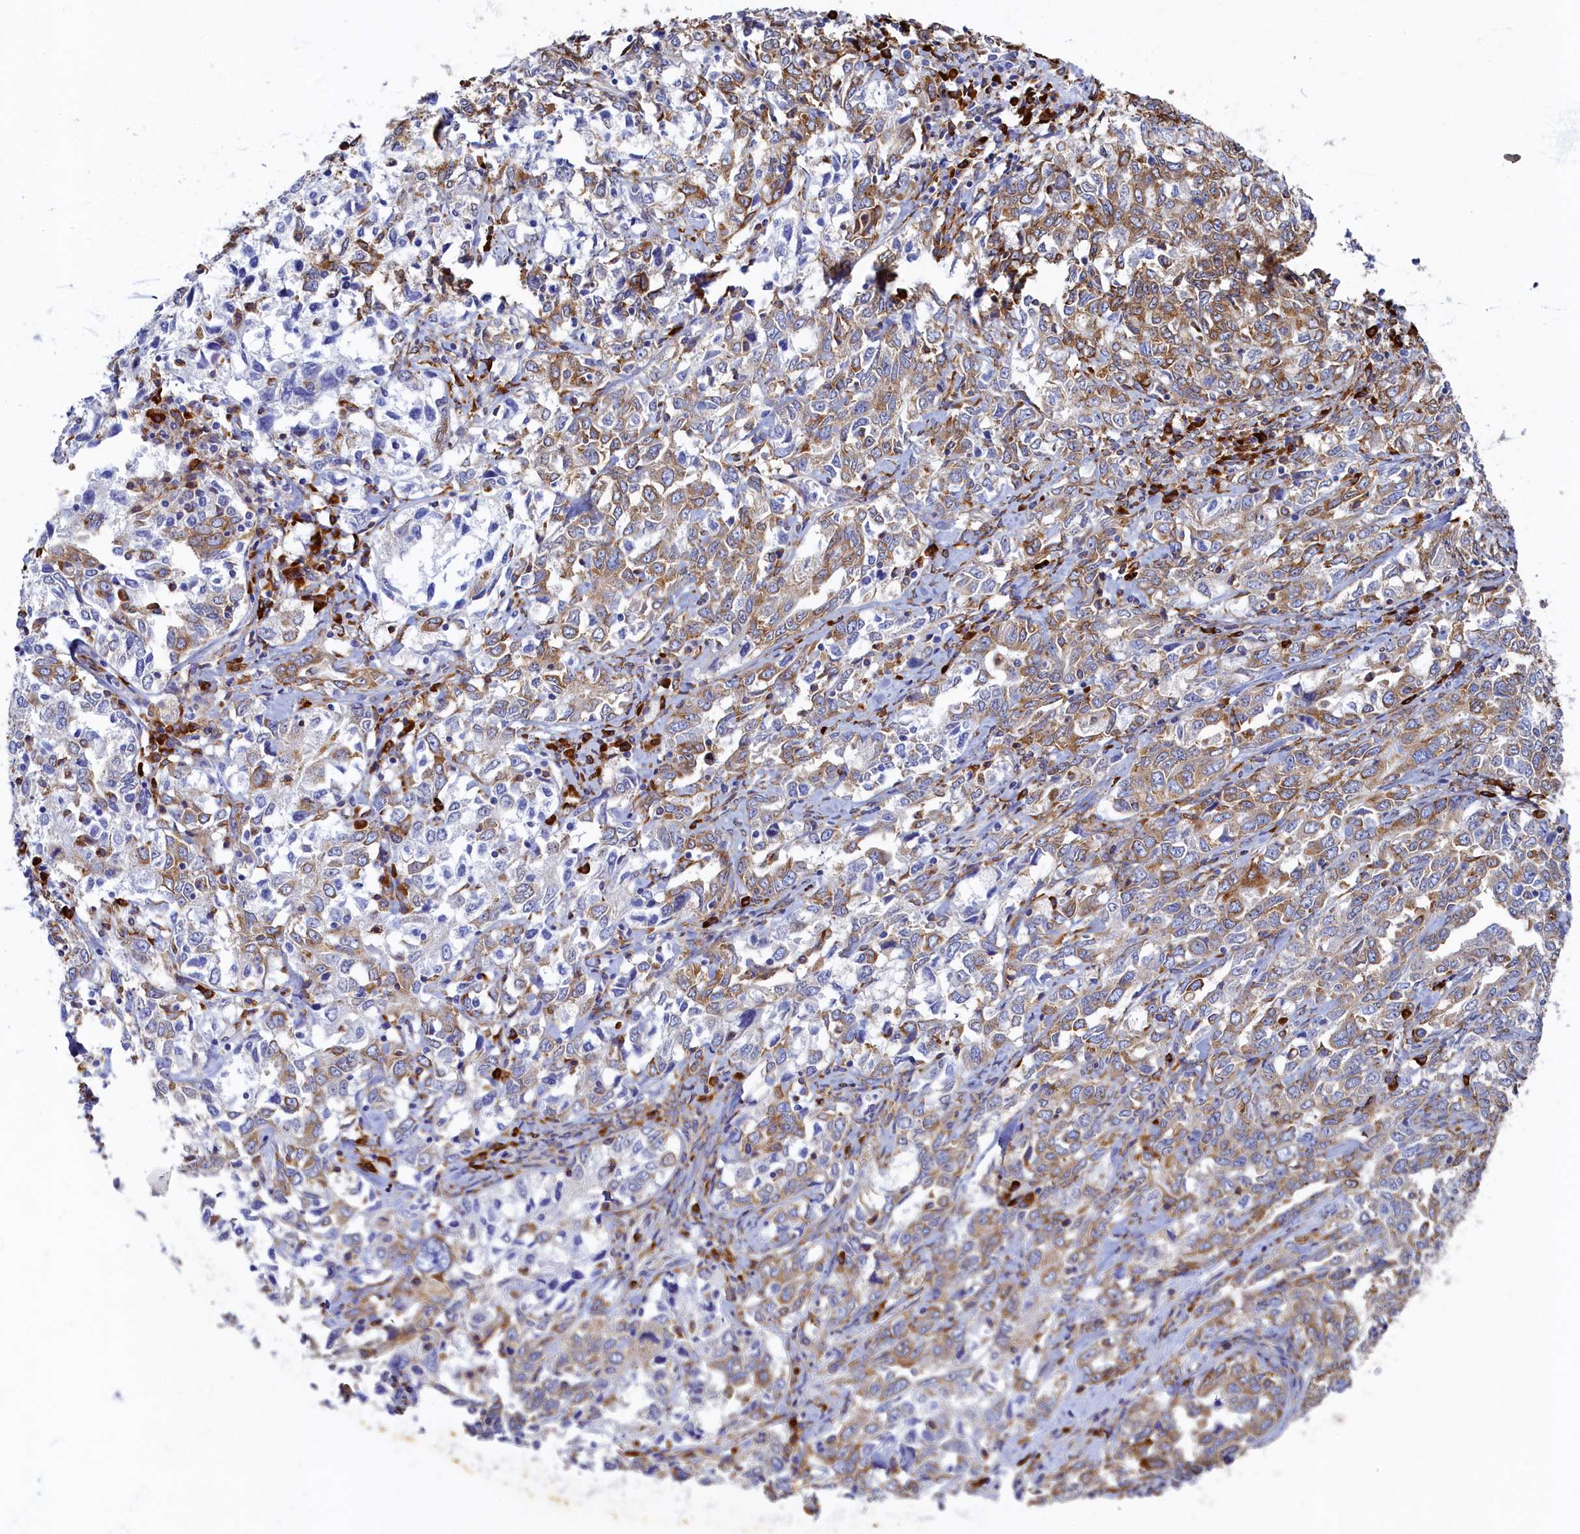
{"staining": {"intensity": "moderate", "quantity": ">75%", "location": "cytoplasmic/membranous"}, "tissue": "ovarian cancer", "cell_type": "Tumor cells", "image_type": "cancer", "snomed": [{"axis": "morphology", "description": "Carcinoma, endometroid"}, {"axis": "topography", "description": "Ovary"}], "caption": "Protein staining reveals moderate cytoplasmic/membranous positivity in approximately >75% of tumor cells in endometroid carcinoma (ovarian).", "gene": "TMEM18", "patient": {"sex": "female", "age": 62}}